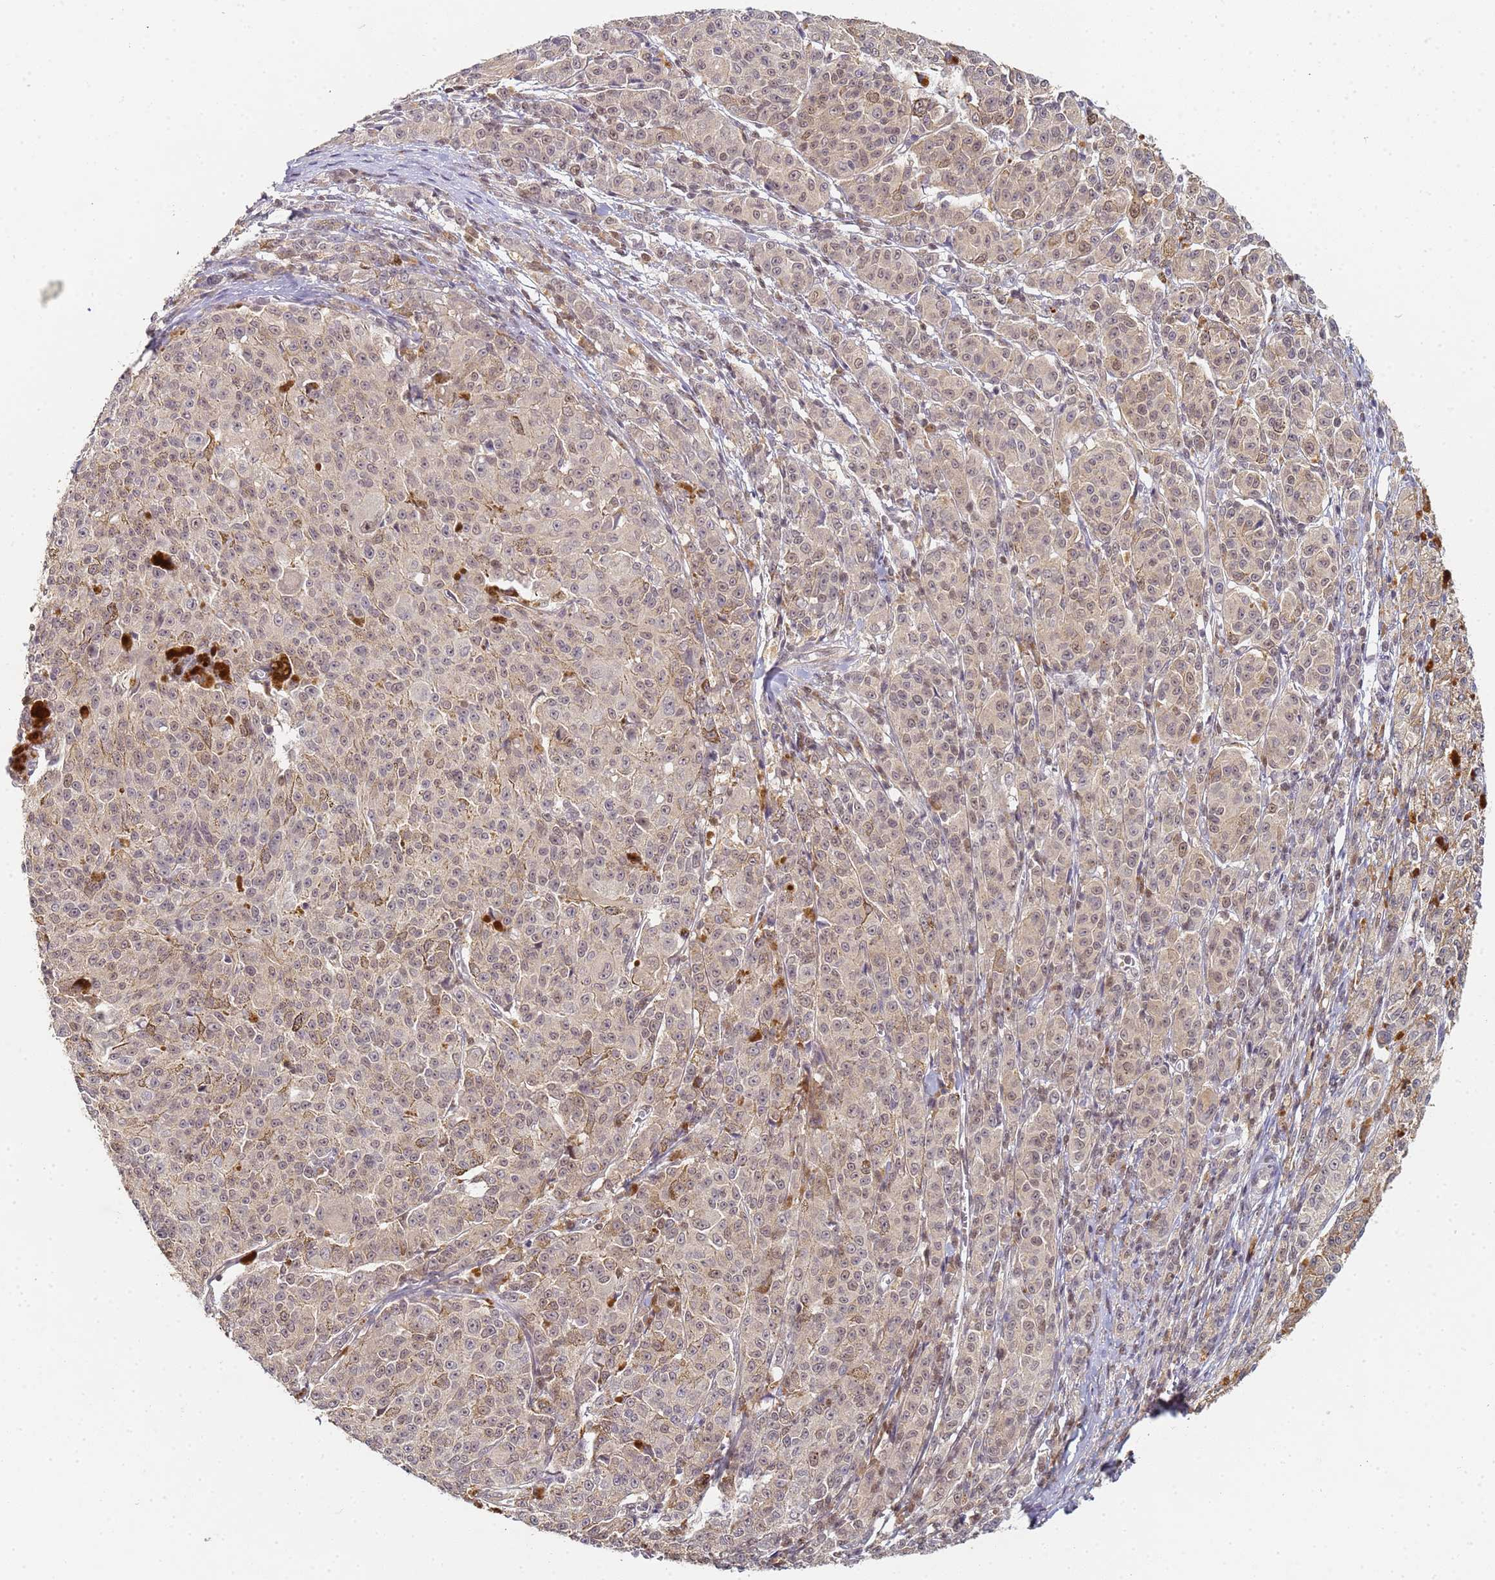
{"staining": {"intensity": "weak", "quantity": "<25%", "location": "cytoplasmic/membranous"}, "tissue": "melanoma", "cell_type": "Tumor cells", "image_type": "cancer", "snomed": [{"axis": "morphology", "description": "Malignant melanoma, NOS"}, {"axis": "topography", "description": "Skin"}], "caption": "Histopathology image shows no significant protein staining in tumor cells of melanoma.", "gene": "HMCES", "patient": {"sex": "female", "age": 52}}